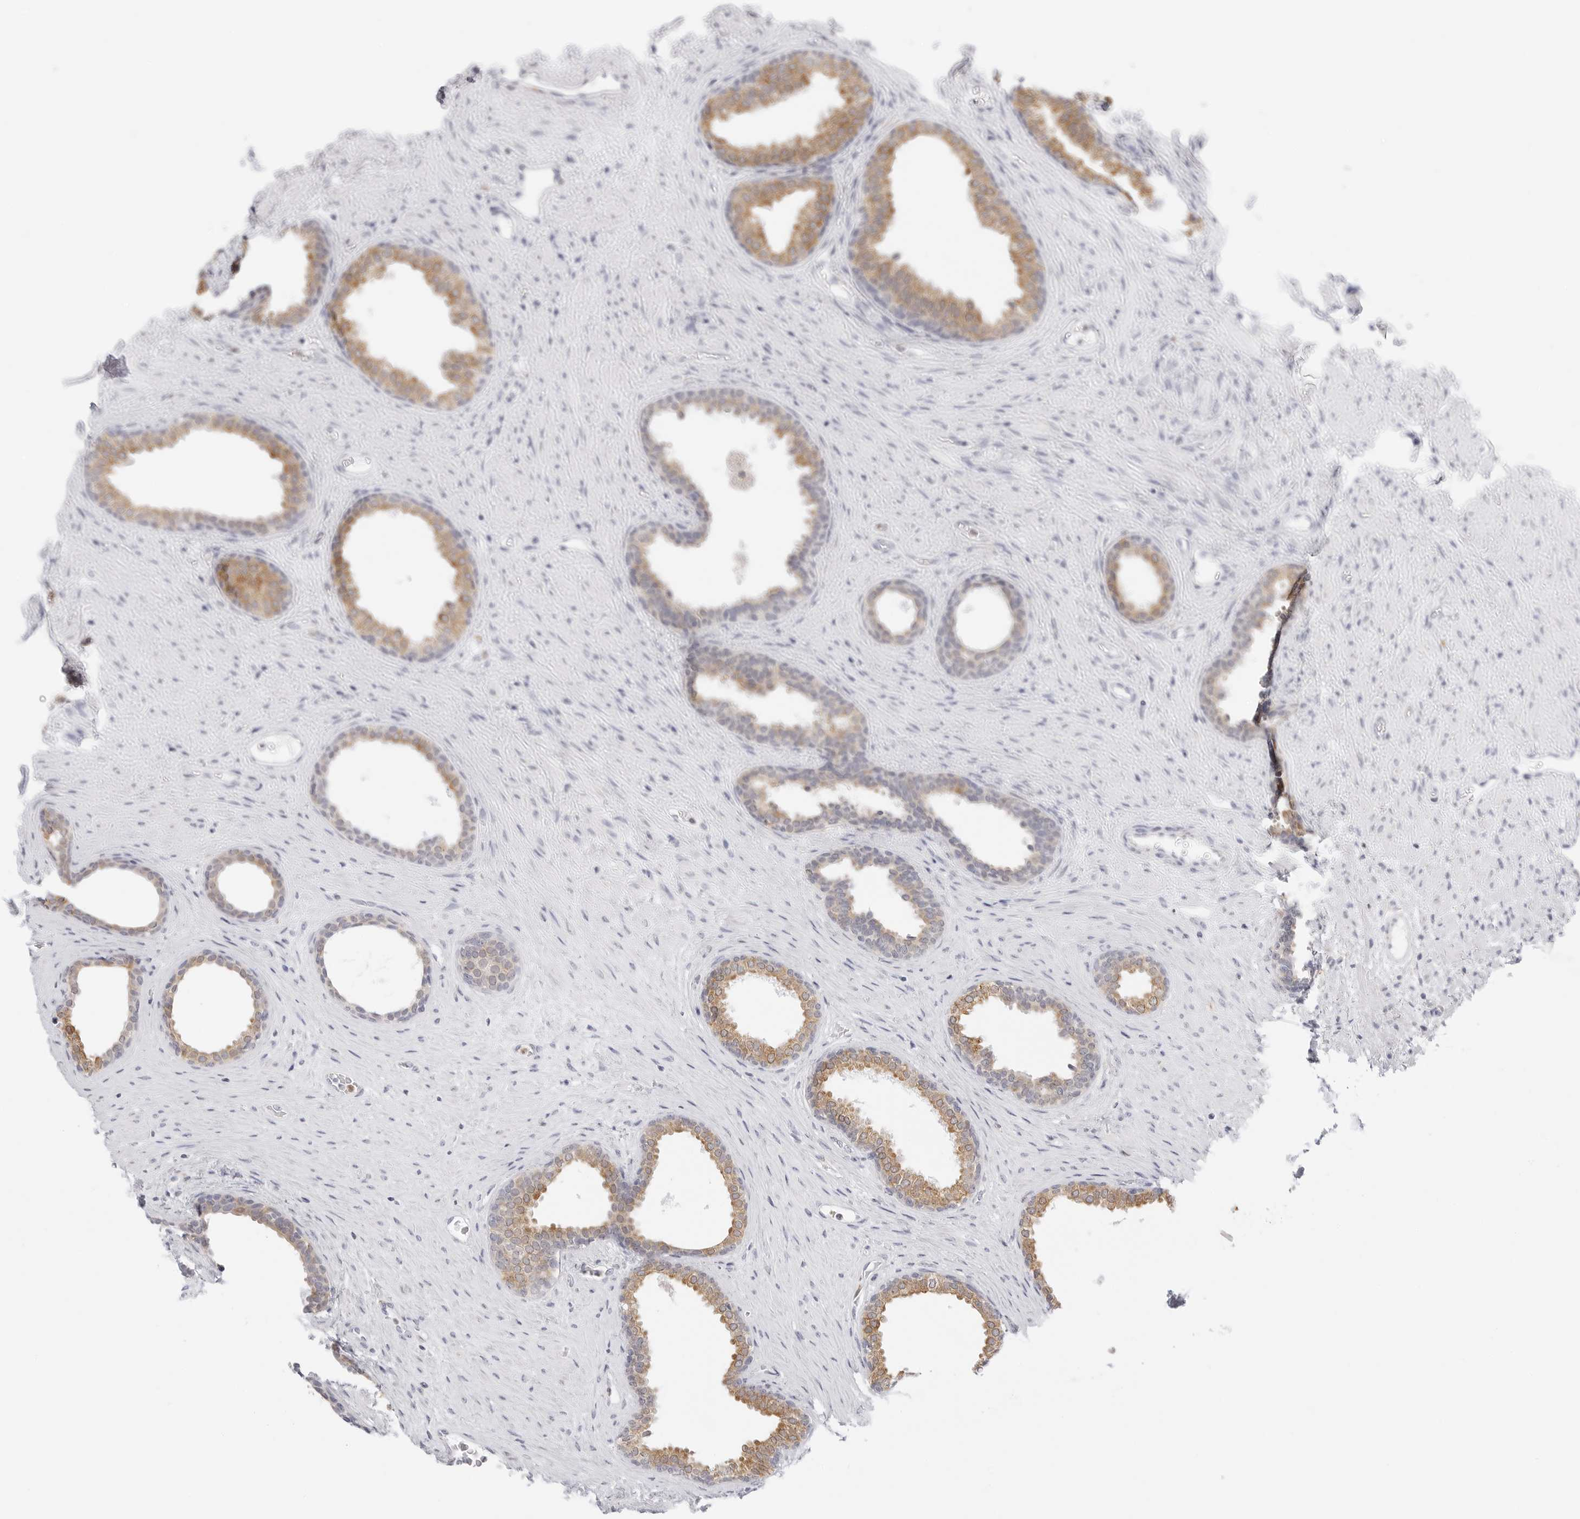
{"staining": {"intensity": "moderate", "quantity": ">75%", "location": "cytoplasmic/membranous"}, "tissue": "prostate", "cell_type": "Glandular cells", "image_type": "normal", "snomed": [{"axis": "morphology", "description": "Normal tissue, NOS"}, {"axis": "topography", "description": "Prostate"}], "caption": "Prostate stained for a protein reveals moderate cytoplasmic/membranous positivity in glandular cells. The staining was performed using DAB to visualize the protein expression in brown, while the nuclei were stained in blue with hematoxylin (Magnification: 20x).", "gene": "THEM4", "patient": {"sex": "male", "age": 76}}